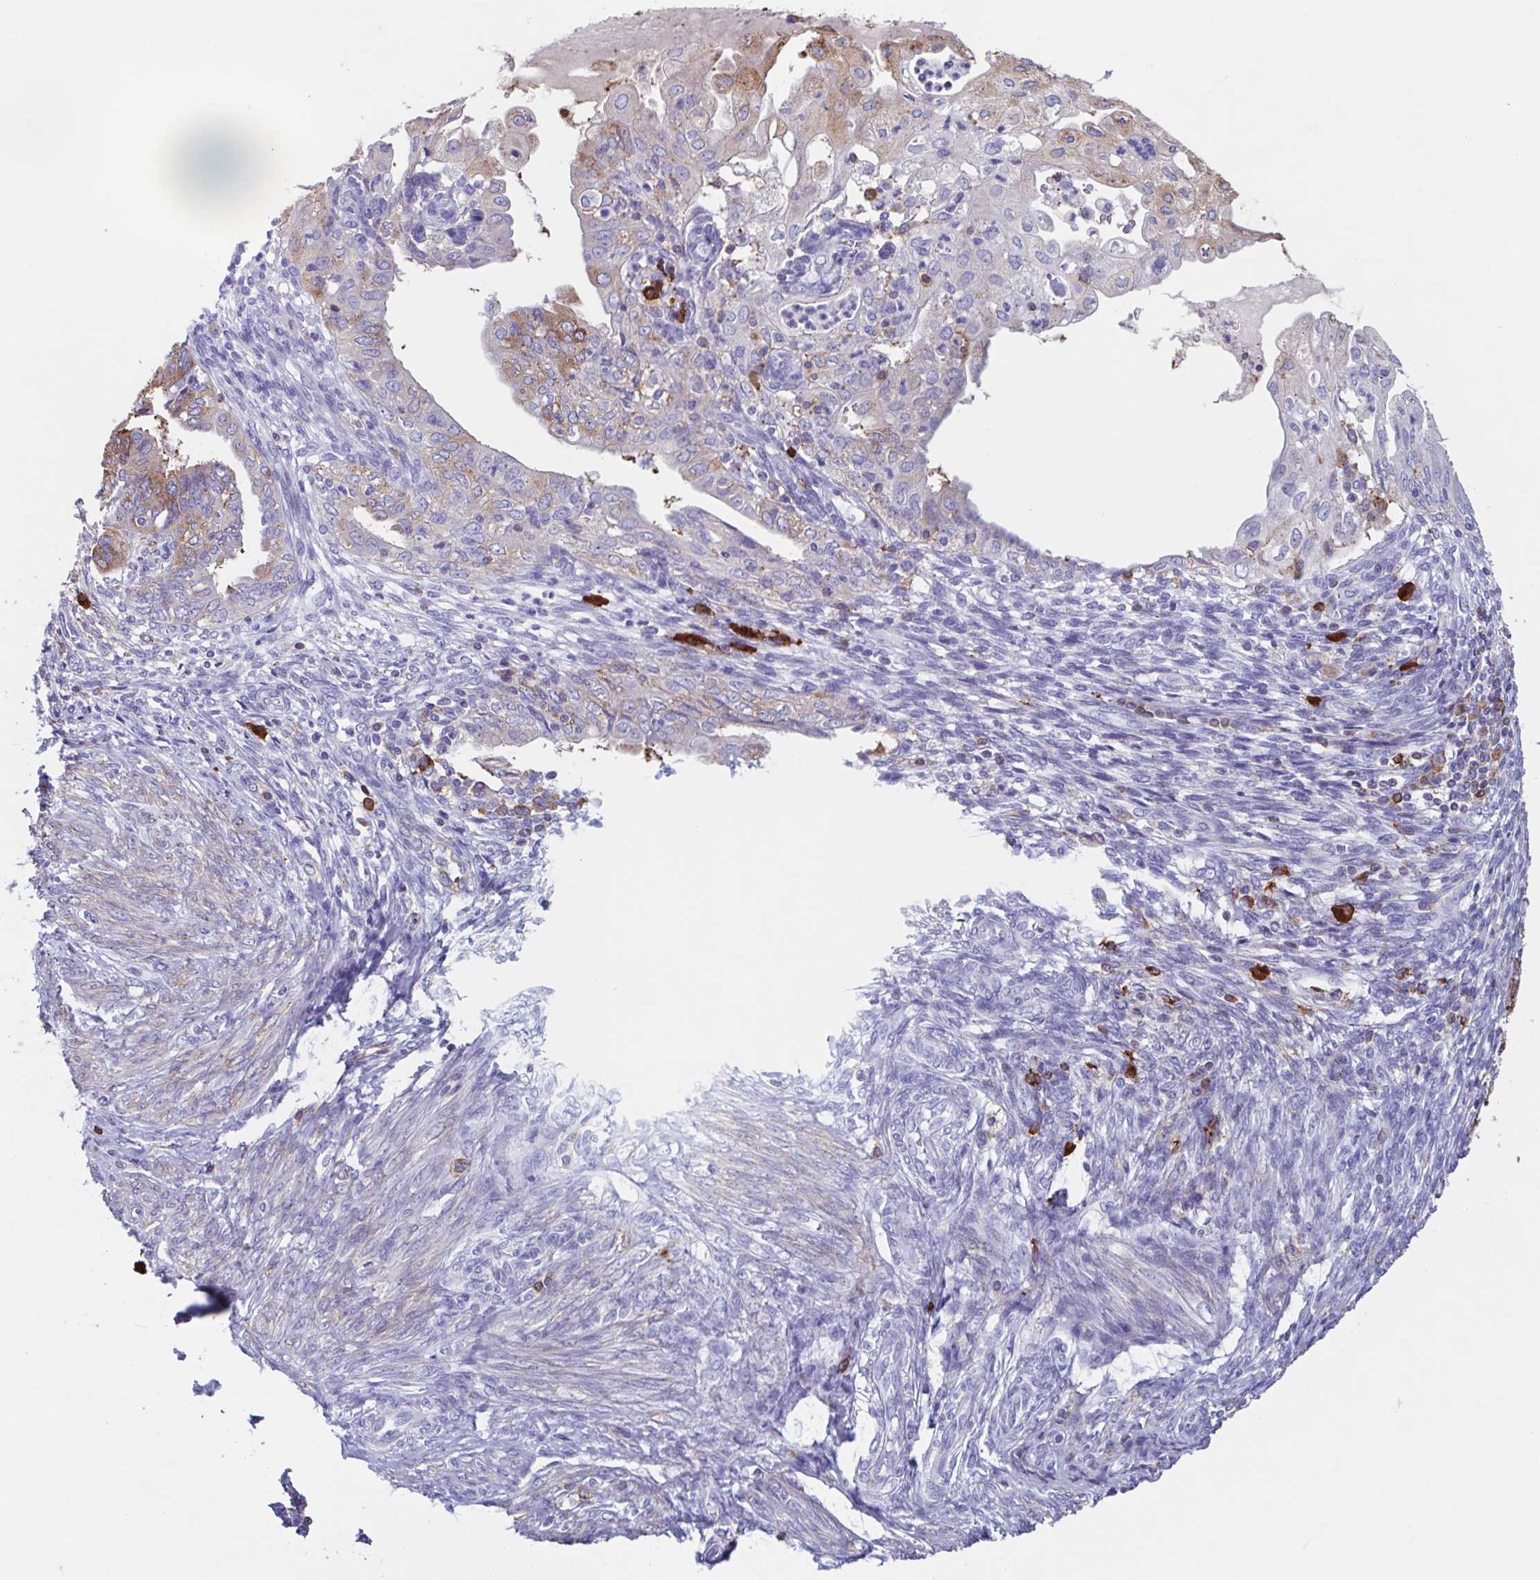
{"staining": {"intensity": "weak", "quantity": "<25%", "location": "cytoplasmic/membranous"}, "tissue": "endometrial cancer", "cell_type": "Tumor cells", "image_type": "cancer", "snomed": [{"axis": "morphology", "description": "Adenocarcinoma, NOS"}, {"axis": "topography", "description": "Endometrium"}], "caption": "This is a image of immunohistochemistry (IHC) staining of endometrial cancer, which shows no staining in tumor cells. (Immunohistochemistry (ihc), brightfield microscopy, high magnification).", "gene": "TPD52", "patient": {"sex": "female", "age": 68}}